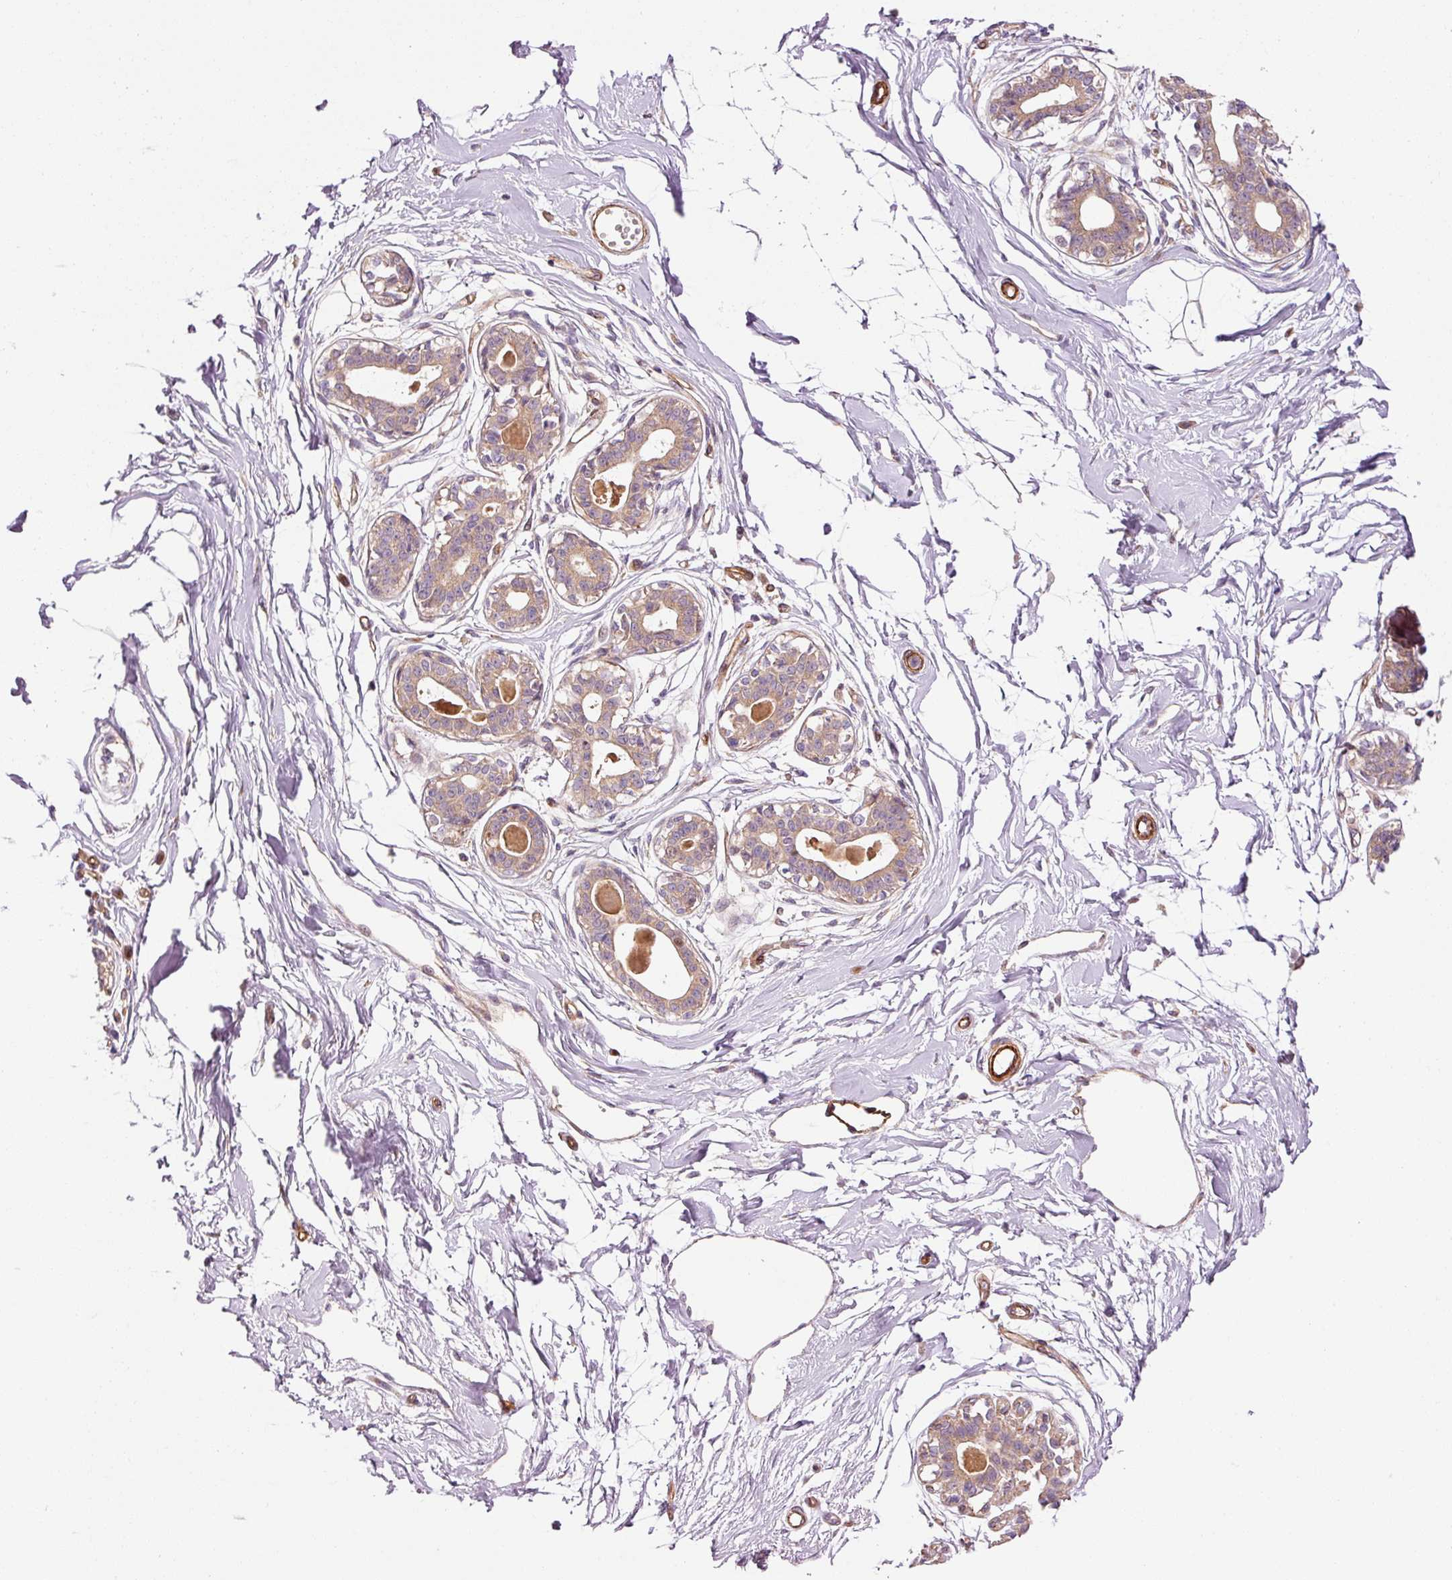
{"staining": {"intensity": "negative", "quantity": "none", "location": "none"}, "tissue": "breast", "cell_type": "Adipocytes", "image_type": "normal", "snomed": [{"axis": "morphology", "description": "Normal tissue, NOS"}, {"axis": "topography", "description": "Breast"}], "caption": "IHC histopathology image of normal breast stained for a protein (brown), which exhibits no positivity in adipocytes.", "gene": "LIMK2", "patient": {"sex": "female", "age": 45}}